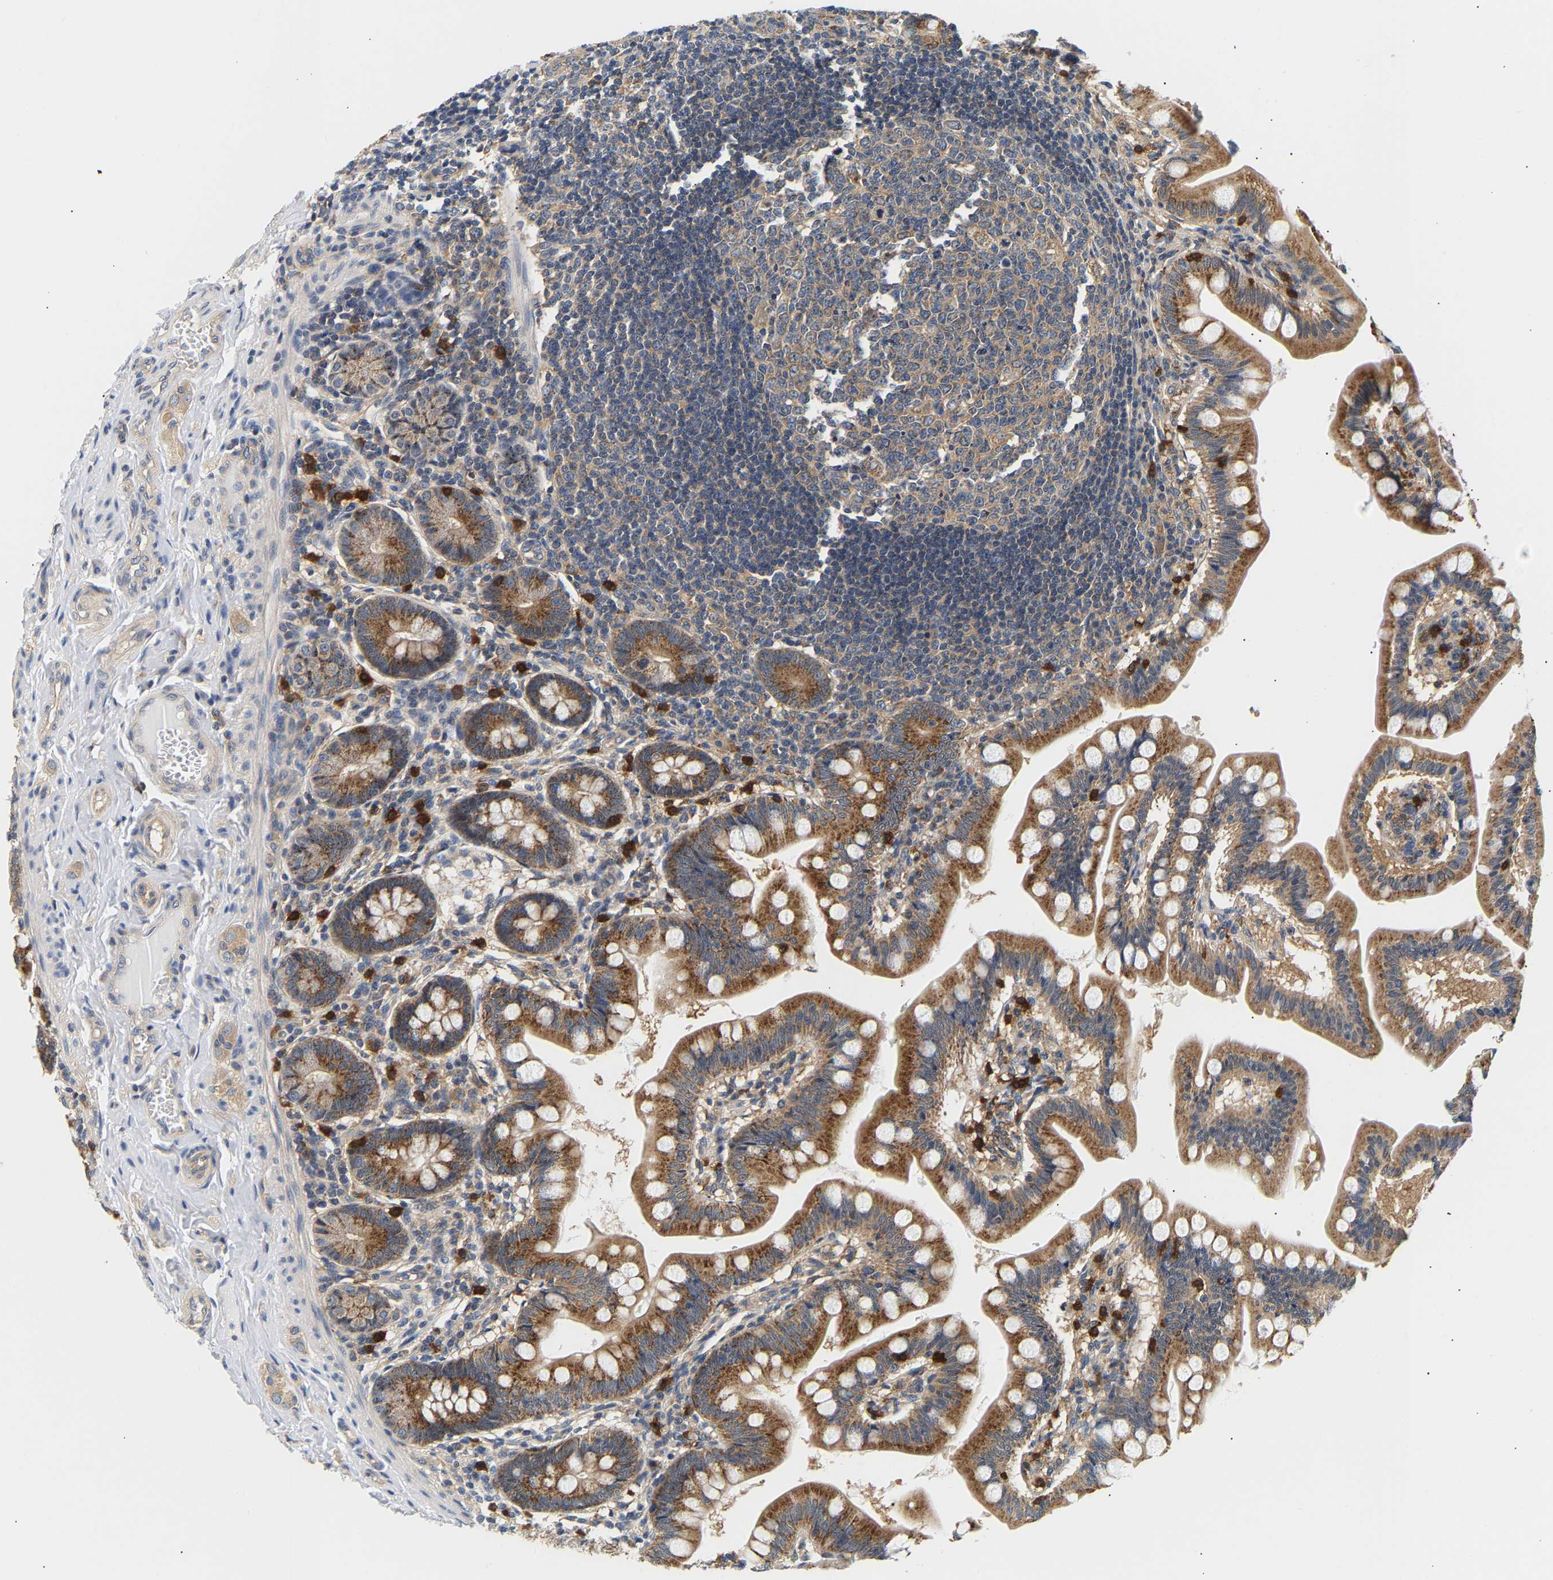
{"staining": {"intensity": "moderate", "quantity": ">75%", "location": "cytoplasmic/membranous"}, "tissue": "small intestine", "cell_type": "Glandular cells", "image_type": "normal", "snomed": [{"axis": "morphology", "description": "Normal tissue, NOS"}, {"axis": "topography", "description": "Small intestine"}], "caption": "A medium amount of moderate cytoplasmic/membranous expression is seen in about >75% of glandular cells in normal small intestine.", "gene": "PPID", "patient": {"sex": "male", "age": 7}}